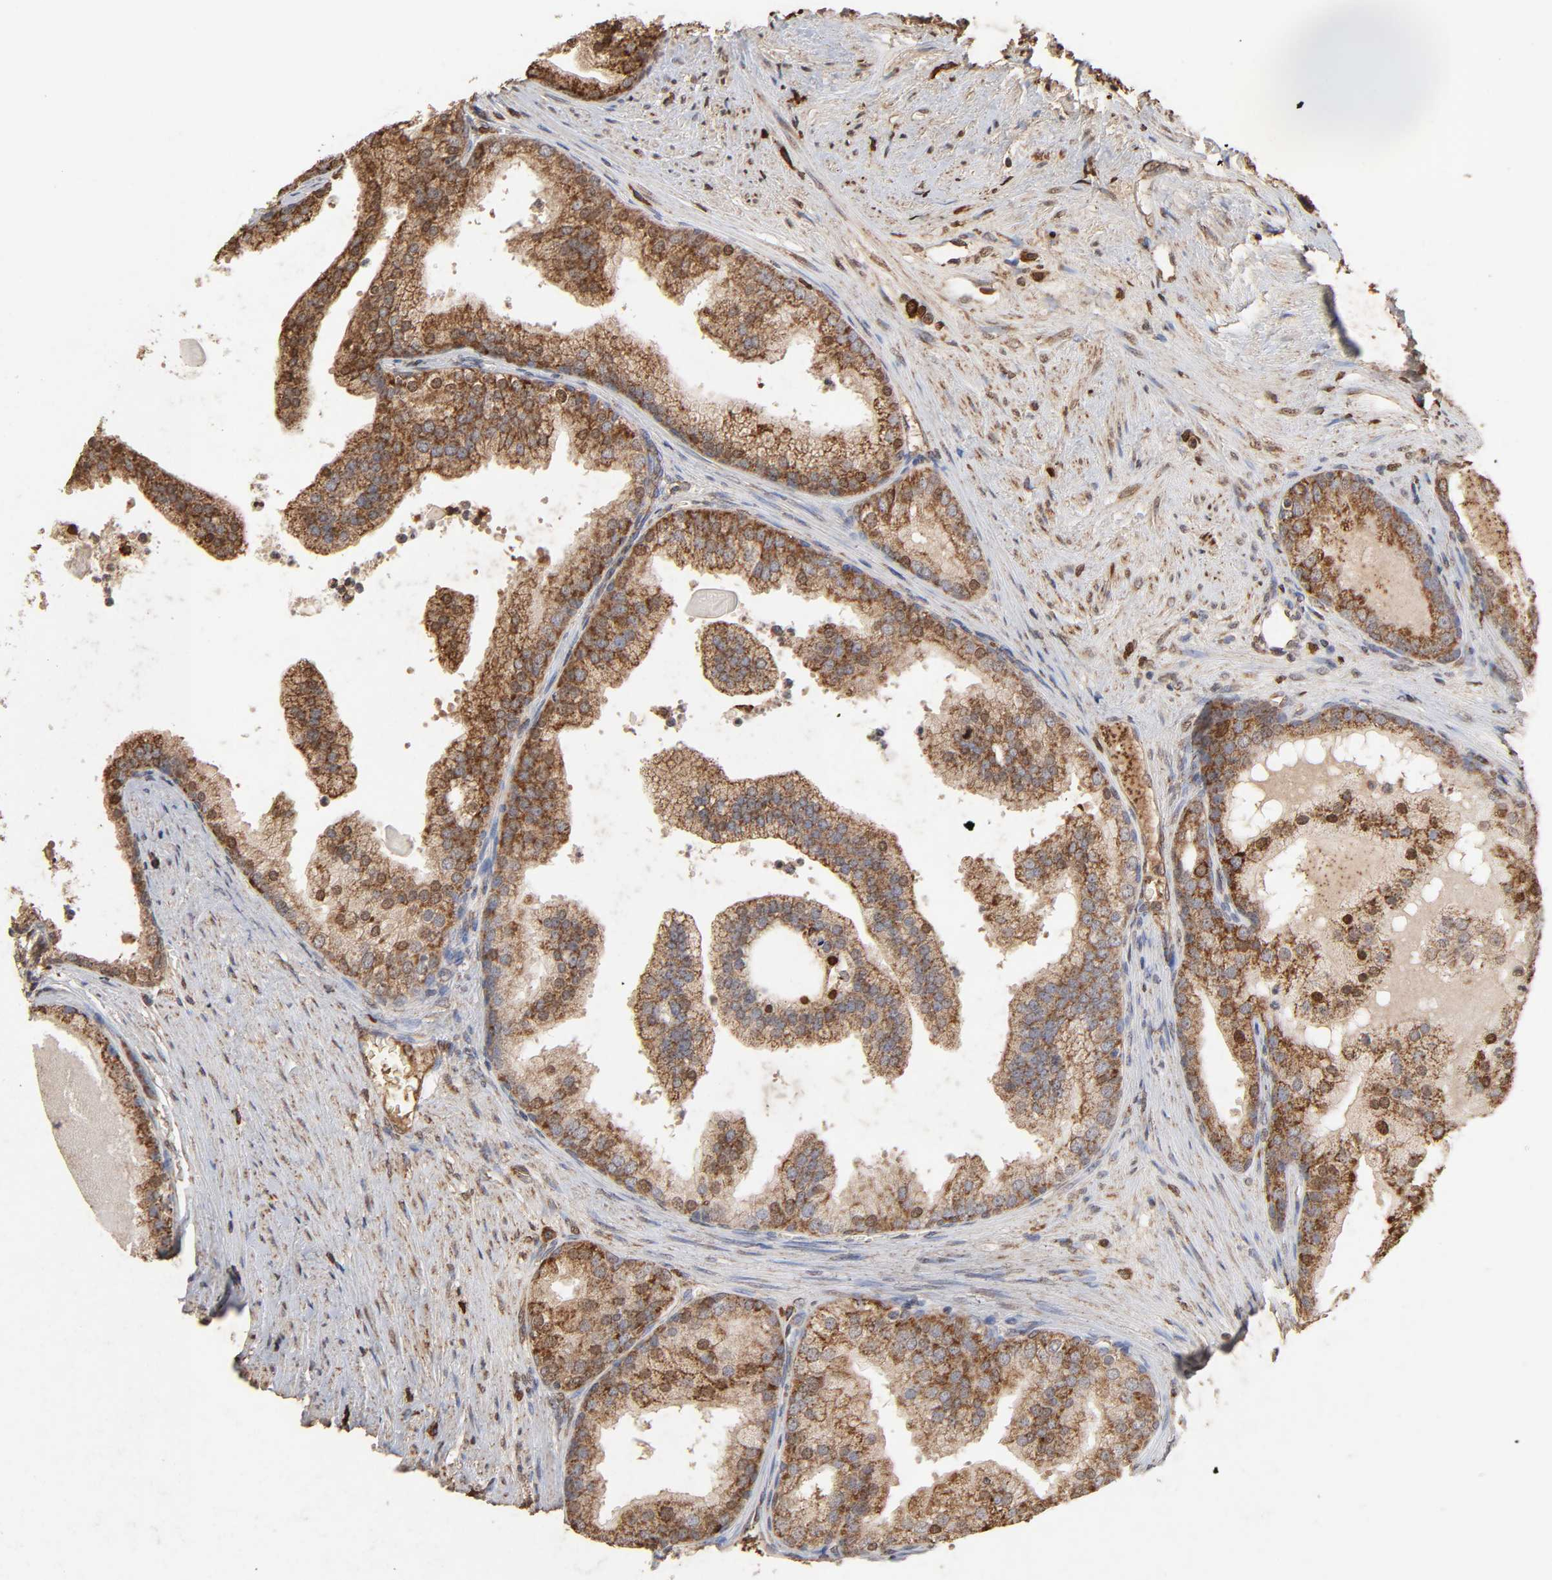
{"staining": {"intensity": "strong", "quantity": ">75%", "location": "cytoplasmic/membranous"}, "tissue": "prostate cancer", "cell_type": "Tumor cells", "image_type": "cancer", "snomed": [{"axis": "morphology", "description": "Adenocarcinoma, Low grade"}, {"axis": "topography", "description": "Prostate"}], "caption": "Prostate cancer (adenocarcinoma (low-grade)) was stained to show a protein in brown. There is high levels of strong cytoplasmic/membranous staining in approximately >75% of tumor cells.", "gene": "CYCS", "patient": {"sex": "male", "age": 69}}